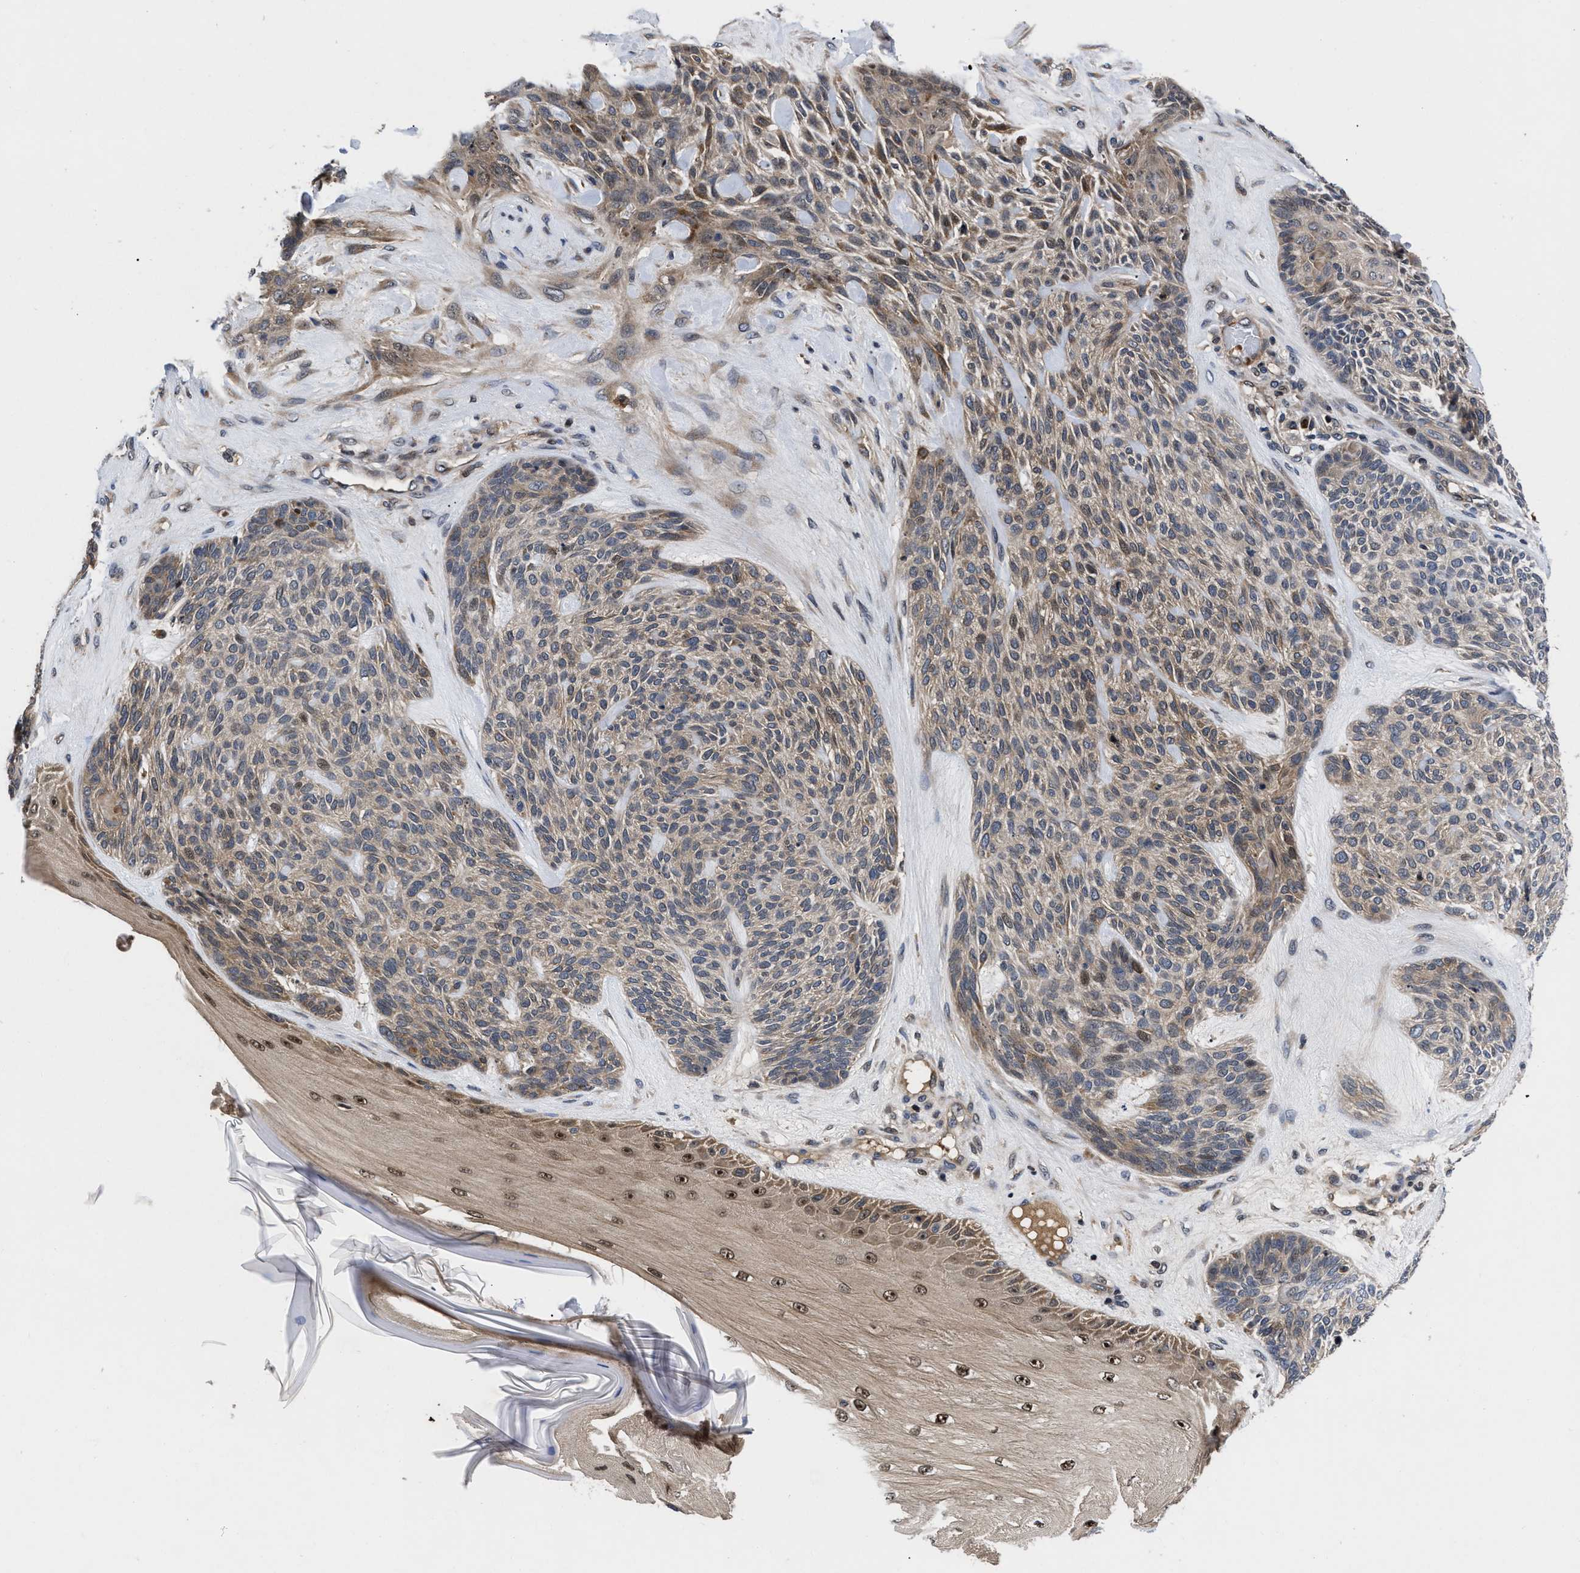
{"staining": {"intensity": "weak", "quantity": ">75%", "location": "cytoplasmic/membranous,nuclear"}, "tissue": "skin cancer", "cell_type": "Tumor cells", "image_type": "cancer", "snomed": [{"axis": "morphology", "description": "Basal cell carcinoma"}, {"axis": "topography", "description": "Skin"}], "caption": "IHC photomicrograph of human skin cancer stained for a protein (brown), which displays low levels of weak cytoplasmic/membranous and nuclear expression in approximately >75% of tumor cells.", "gene": "FAM200A", "patient": {"sex": "male", "age": 55}}